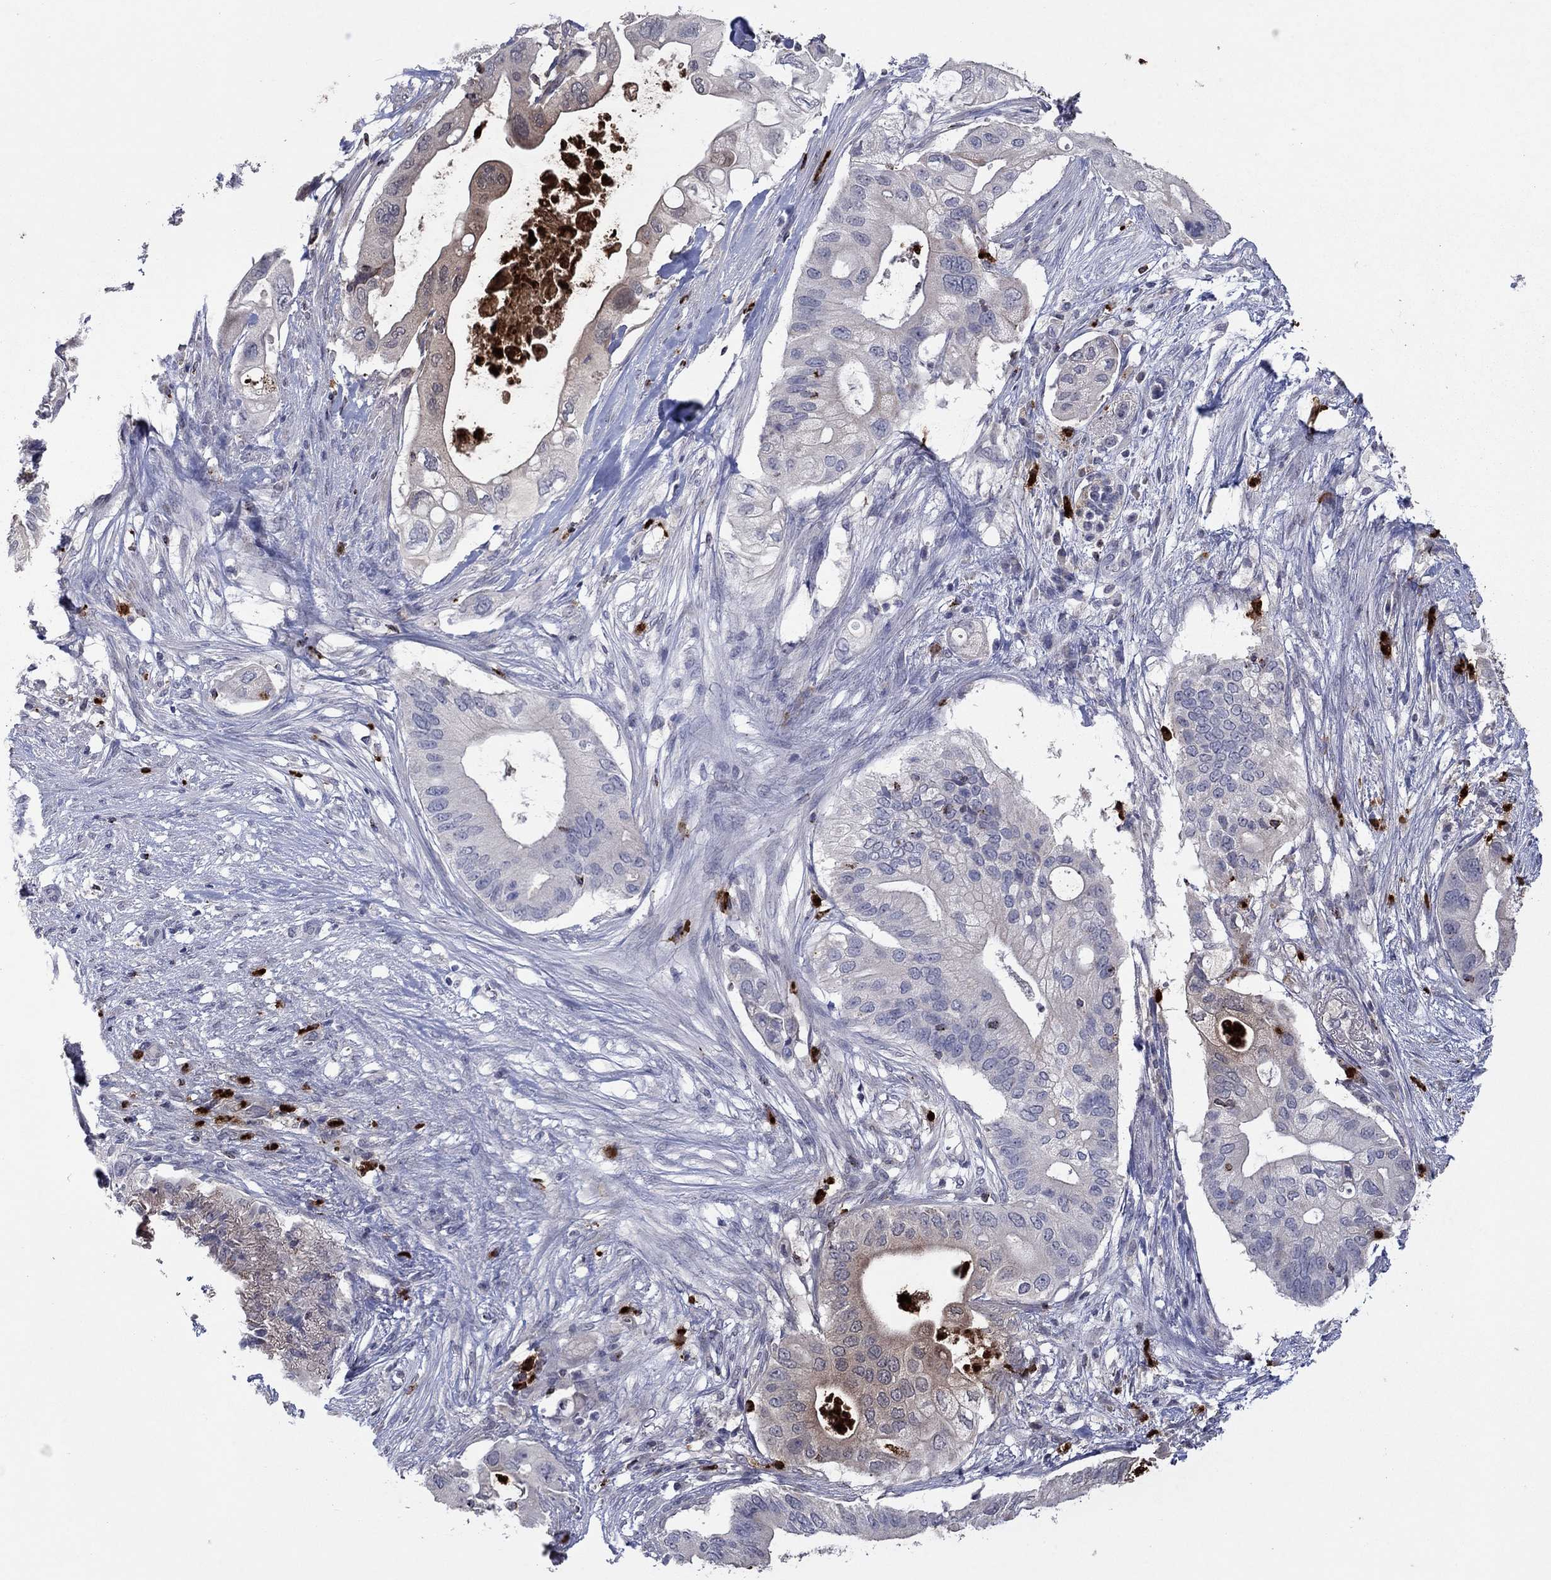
{"staining": {"intensity": "negative", "quantity": "none", "location": "none"}, "tissue": "pancreatic cancer", "cell_type": "Tumor cells", "image_type": "cancer", "snomed": [{"axis": "morphology", "description": "Adenocarcinoma, NOS"}, {"axis": "topography", "description": "Pancreas"}], "caption": "DAB (3,3'-diaminobenzidine) immunohistochemical staining of pancreatic cancer displays no significant staining in tumor cells.", "gene": "CCL5", "patient": {"sex": "female", "age": 72}}